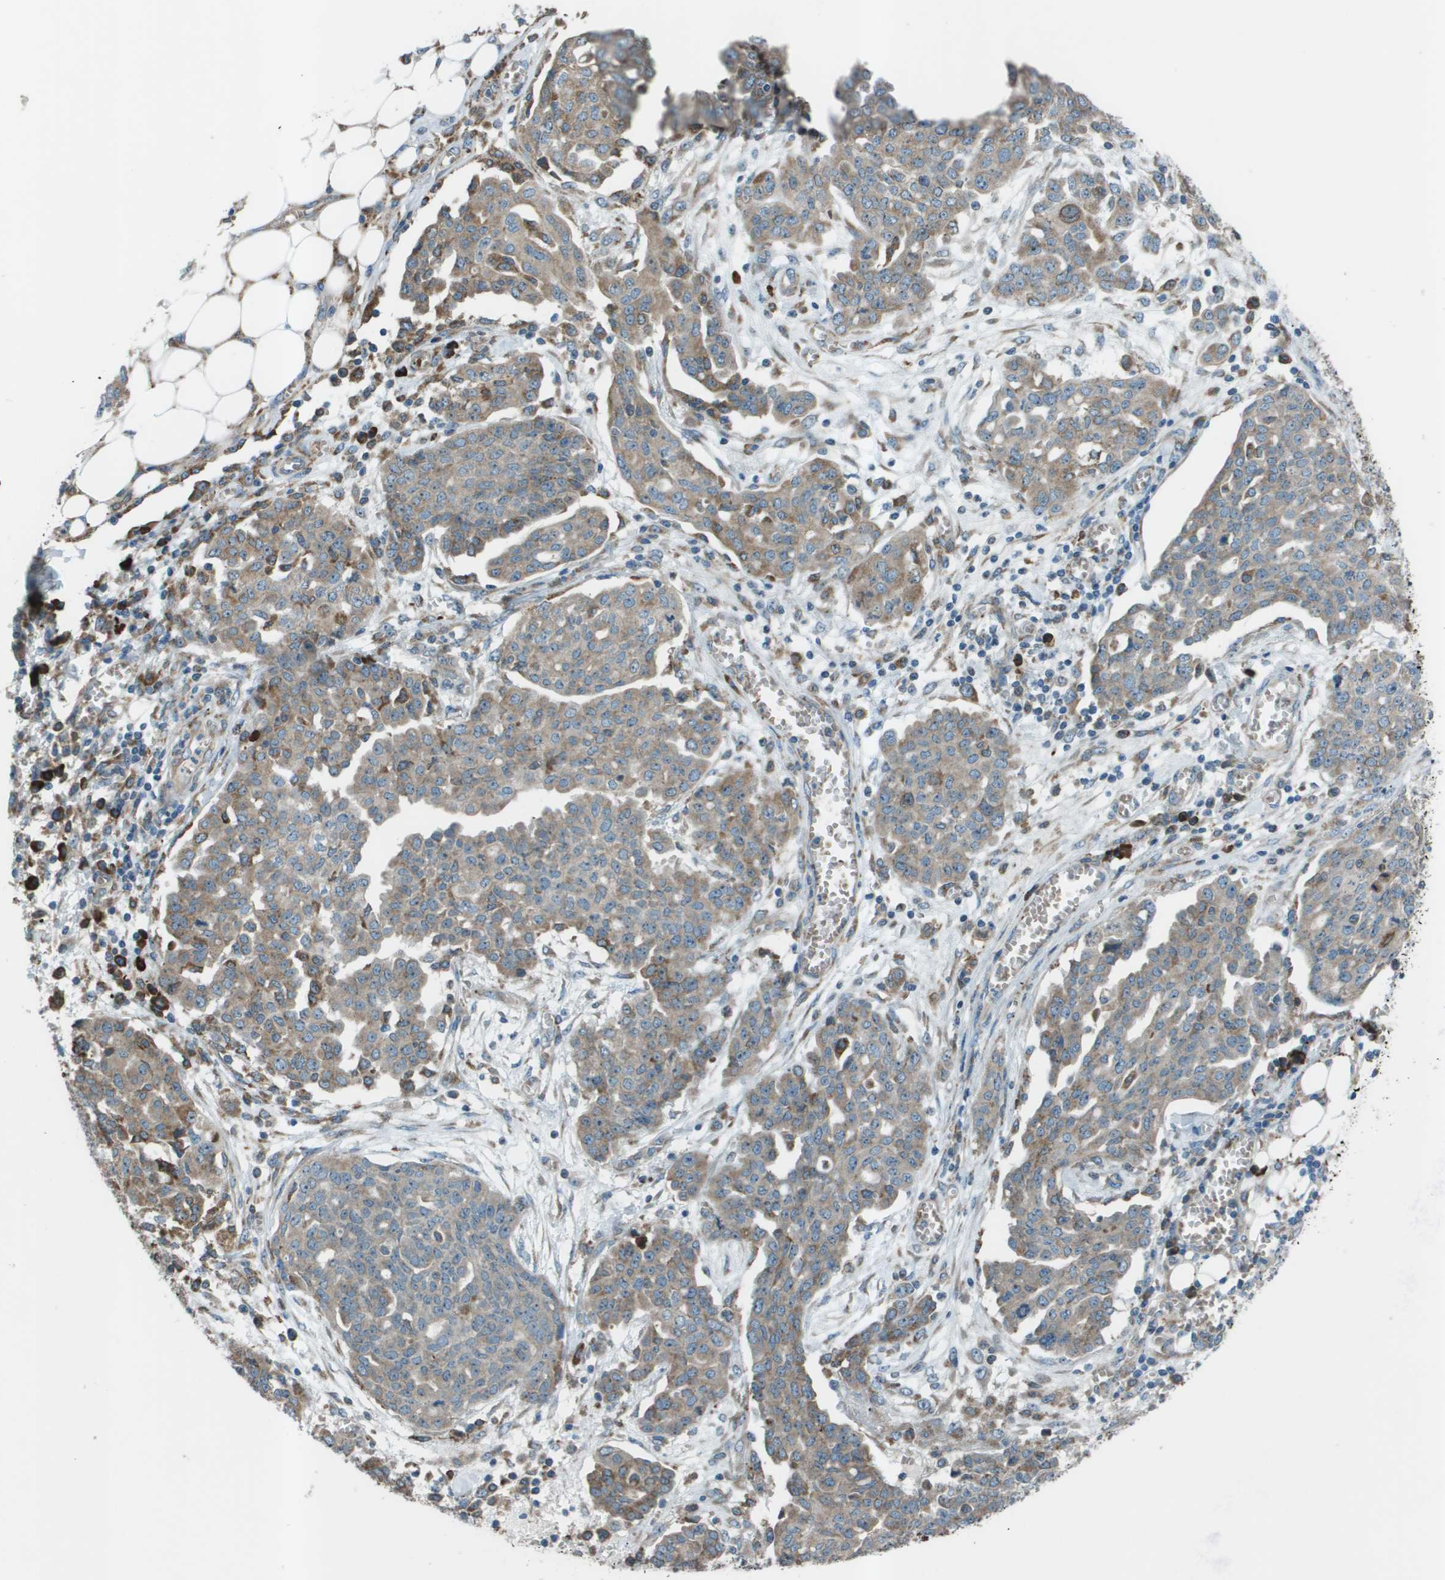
{"staining": {"intensity": "moderate", "quantity": "<25%", "location": "cytoplasmic/membranous"}, "tissue": "ovarian cancer", "cell_type": "Tumor cells", "image_type": "cancer", "snomed": [{"axis": "morphology", "description": "Cystadenocarcinoma, serous, NOS"}, {"axis": "topography", "description": "Soft tissue"}, {"axis": "topography", "description": "Ovary"}], "caption": "Immunohistochemistry (DAB (3,3'-diaminobenzidine)) staining of ovarian serous cystadenocarcinoma displays moderate cytoplasmic/membranous protein positivity in approximately <25% of tumor cells.", "gene": "UTS2", "patient": {"sex": "female", "age": 57}}